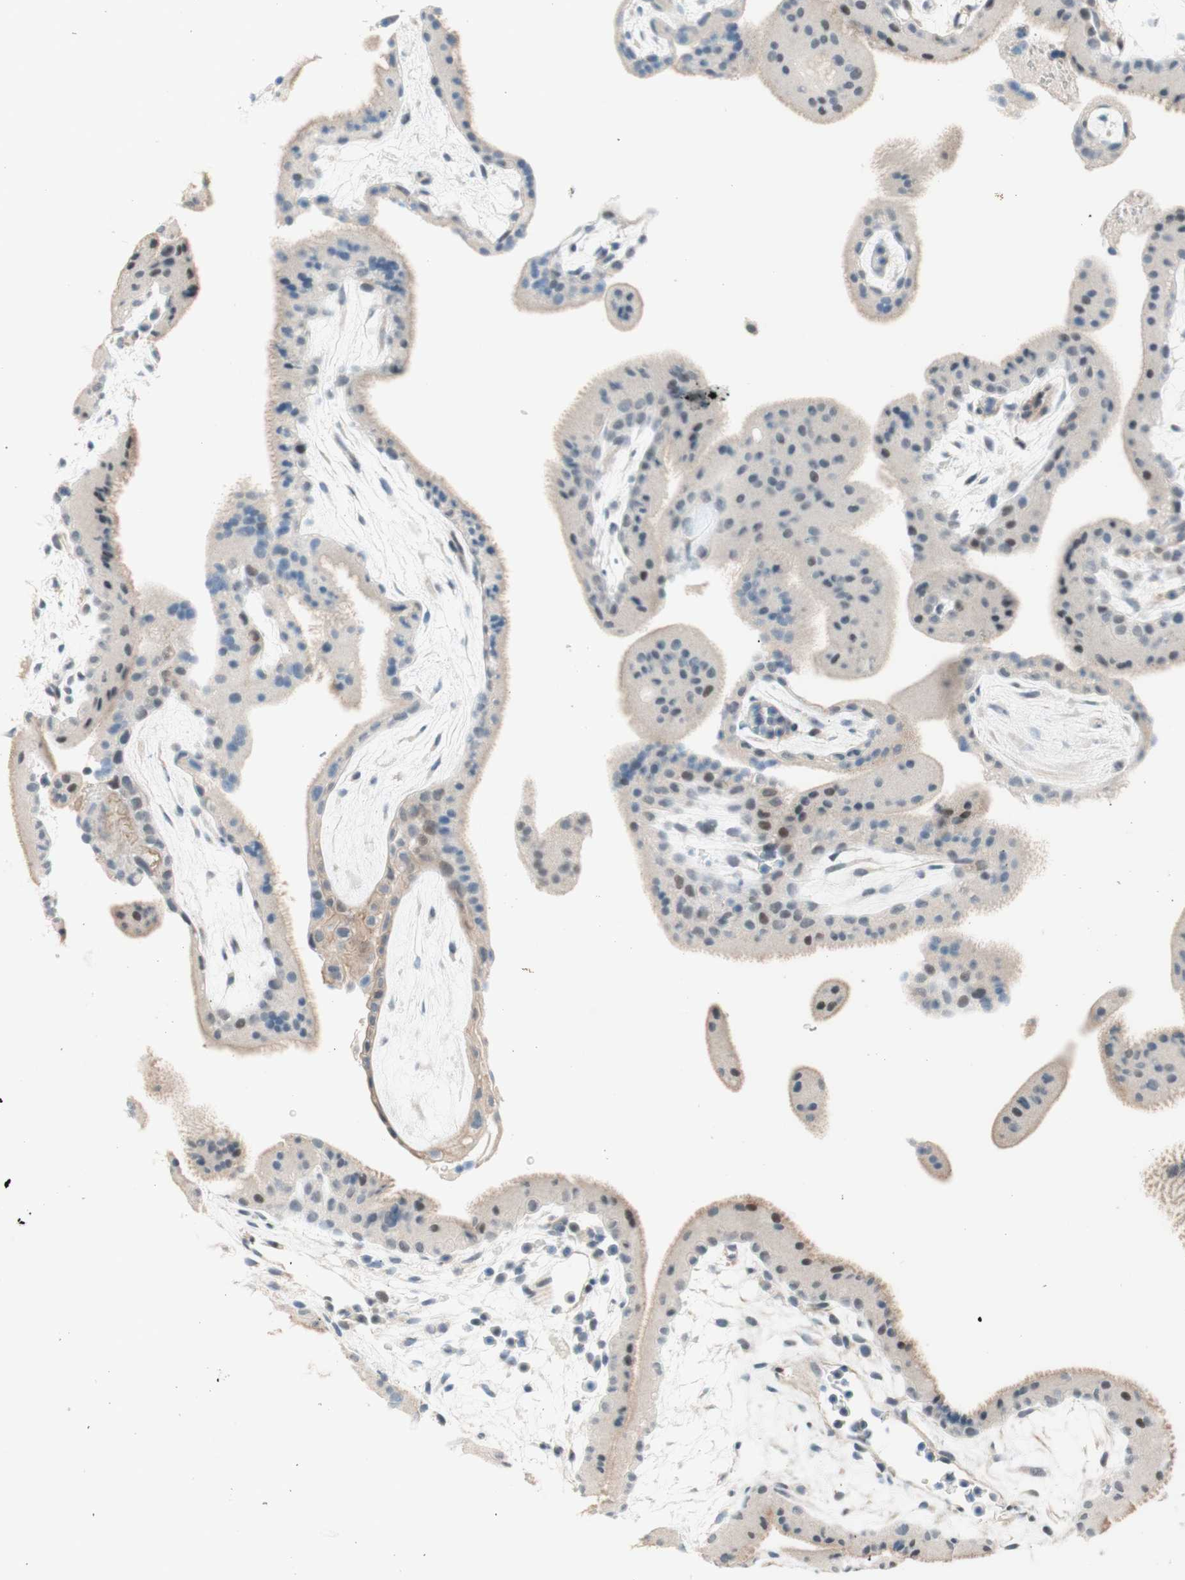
{"staining": {"intensity": "weak", "quantity": "<25%", "location": "nuclear"}, "tissue": "placenta", "cell_type": "Decidual cells", "image_type": "normal", "snomed": [{"axis": "morphology", "description": "Normal tissue, NOS"}, {"axis": "topography", "description": "Placenta"}], "caption": "IHC photomicrograph of benign placenta: placenta stained with DAB (3,3'-diaminobenzidine) displays no significant protein expression in decidual cells. Brightfield microscopy of immunohistochemistry (IHC) stained with DAB (3,3'-diaminobenzidine) (brown) and hematoxylin (blue), captured at high magnification.", "gene": "JPH1", "patient": {"sex": "female", "age": 19}}